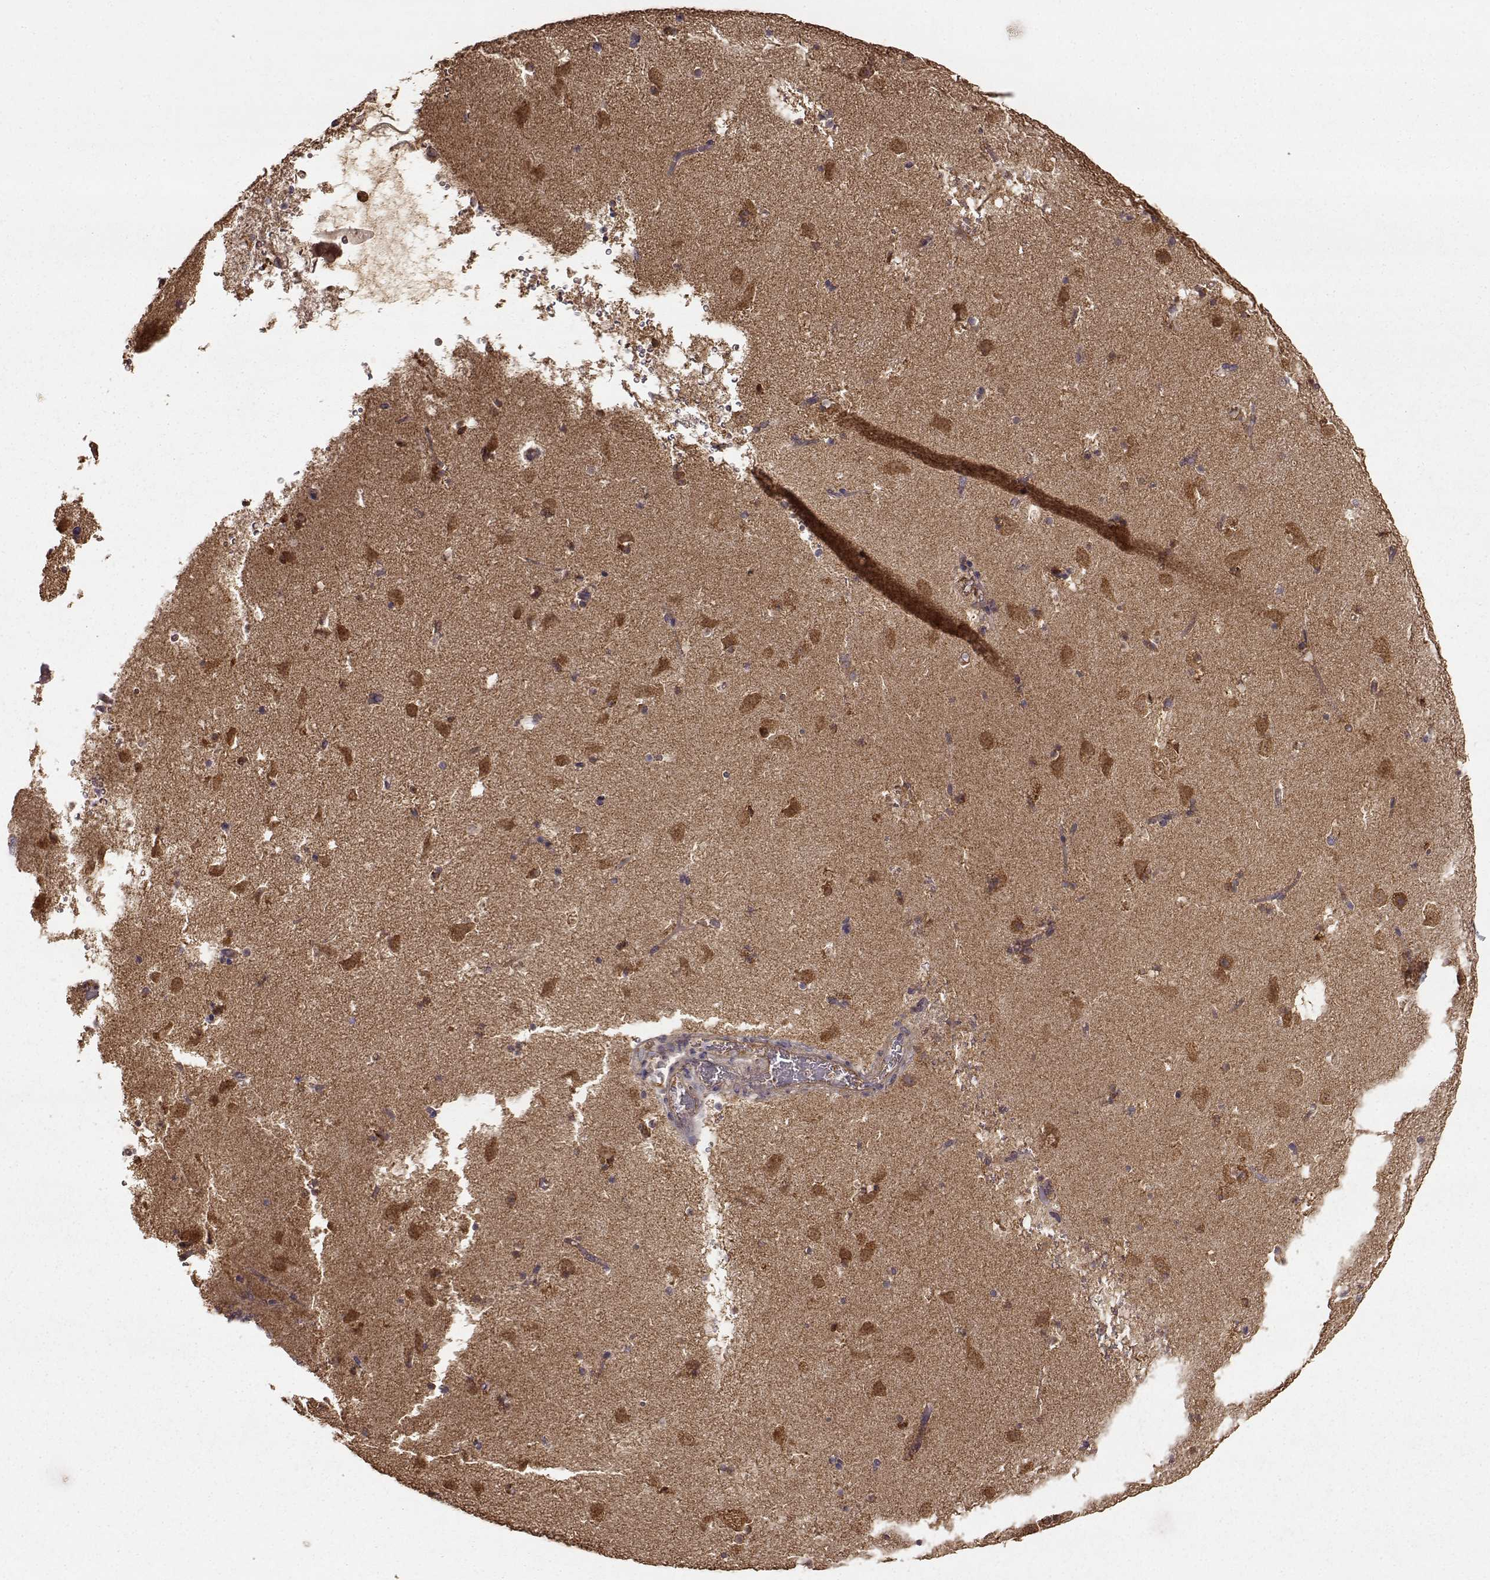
{"staining": {"intensity": "strong", "quantity": ">75%", "location": "cytoplasmic/membranous"}, "tissue": "caudate", "cell_type": "Glial cells", "image_type": "normal", "snomed": [{"axis": "morphology", "description": "Normal tissue, NOS"}, {"axis": "topography", "description": "Lateral ventricle wall"}], "caption": "A brown stain shows strong cytoplasmic/membranous expression of a protein in glial cells of normal caudate. The staining was performed using DAB, with brown indicating positive protein expression. Nuclei are stained blue with hematoxylin.", "gene": "TARS3", "patient": {"sex": "female", "age": 42}}